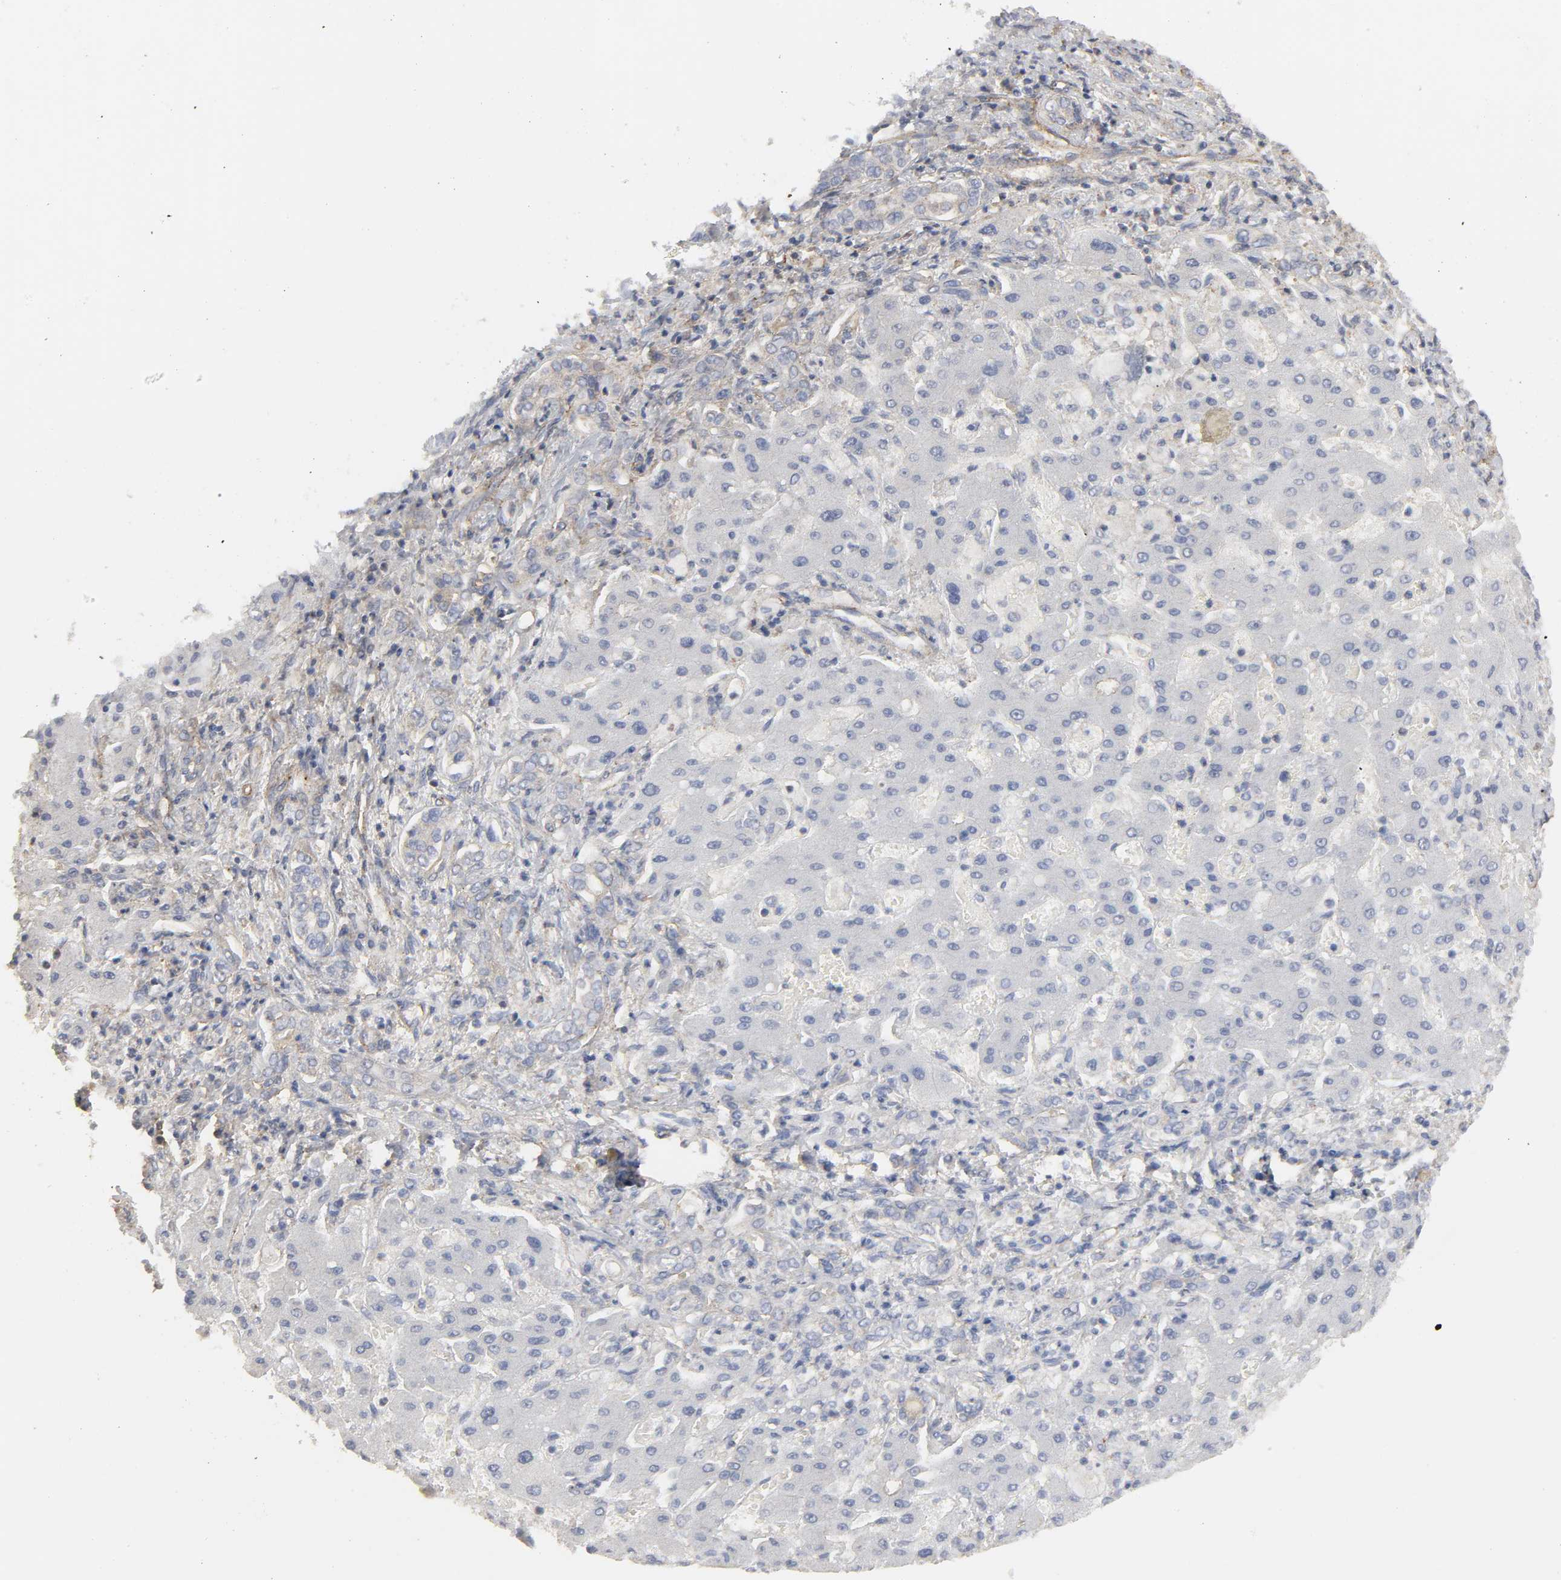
{"staining": {"intensity": "moderate", "quantity": "25%-75%", "location": "cytoplasmic/membranous"}, "tissue": "liver cancer", "cell_type": "Tumor cells", "image_type": "cancer", "snomed": [{"axis": "morphology", "description": "Cholangiocarcinoma"}, {"axis": "topography", "description": "Liver"}], "caption": "This histopathology image reveals immunohistochemistry (IHC) staining of human liver cholangiocarcinoma, with medium moderate cytoplasmic/membranous staining in about 25%-75% of tumor cells.", "gene": "SH3GLB1", "patient": {"sex": "male", "age": 50}}